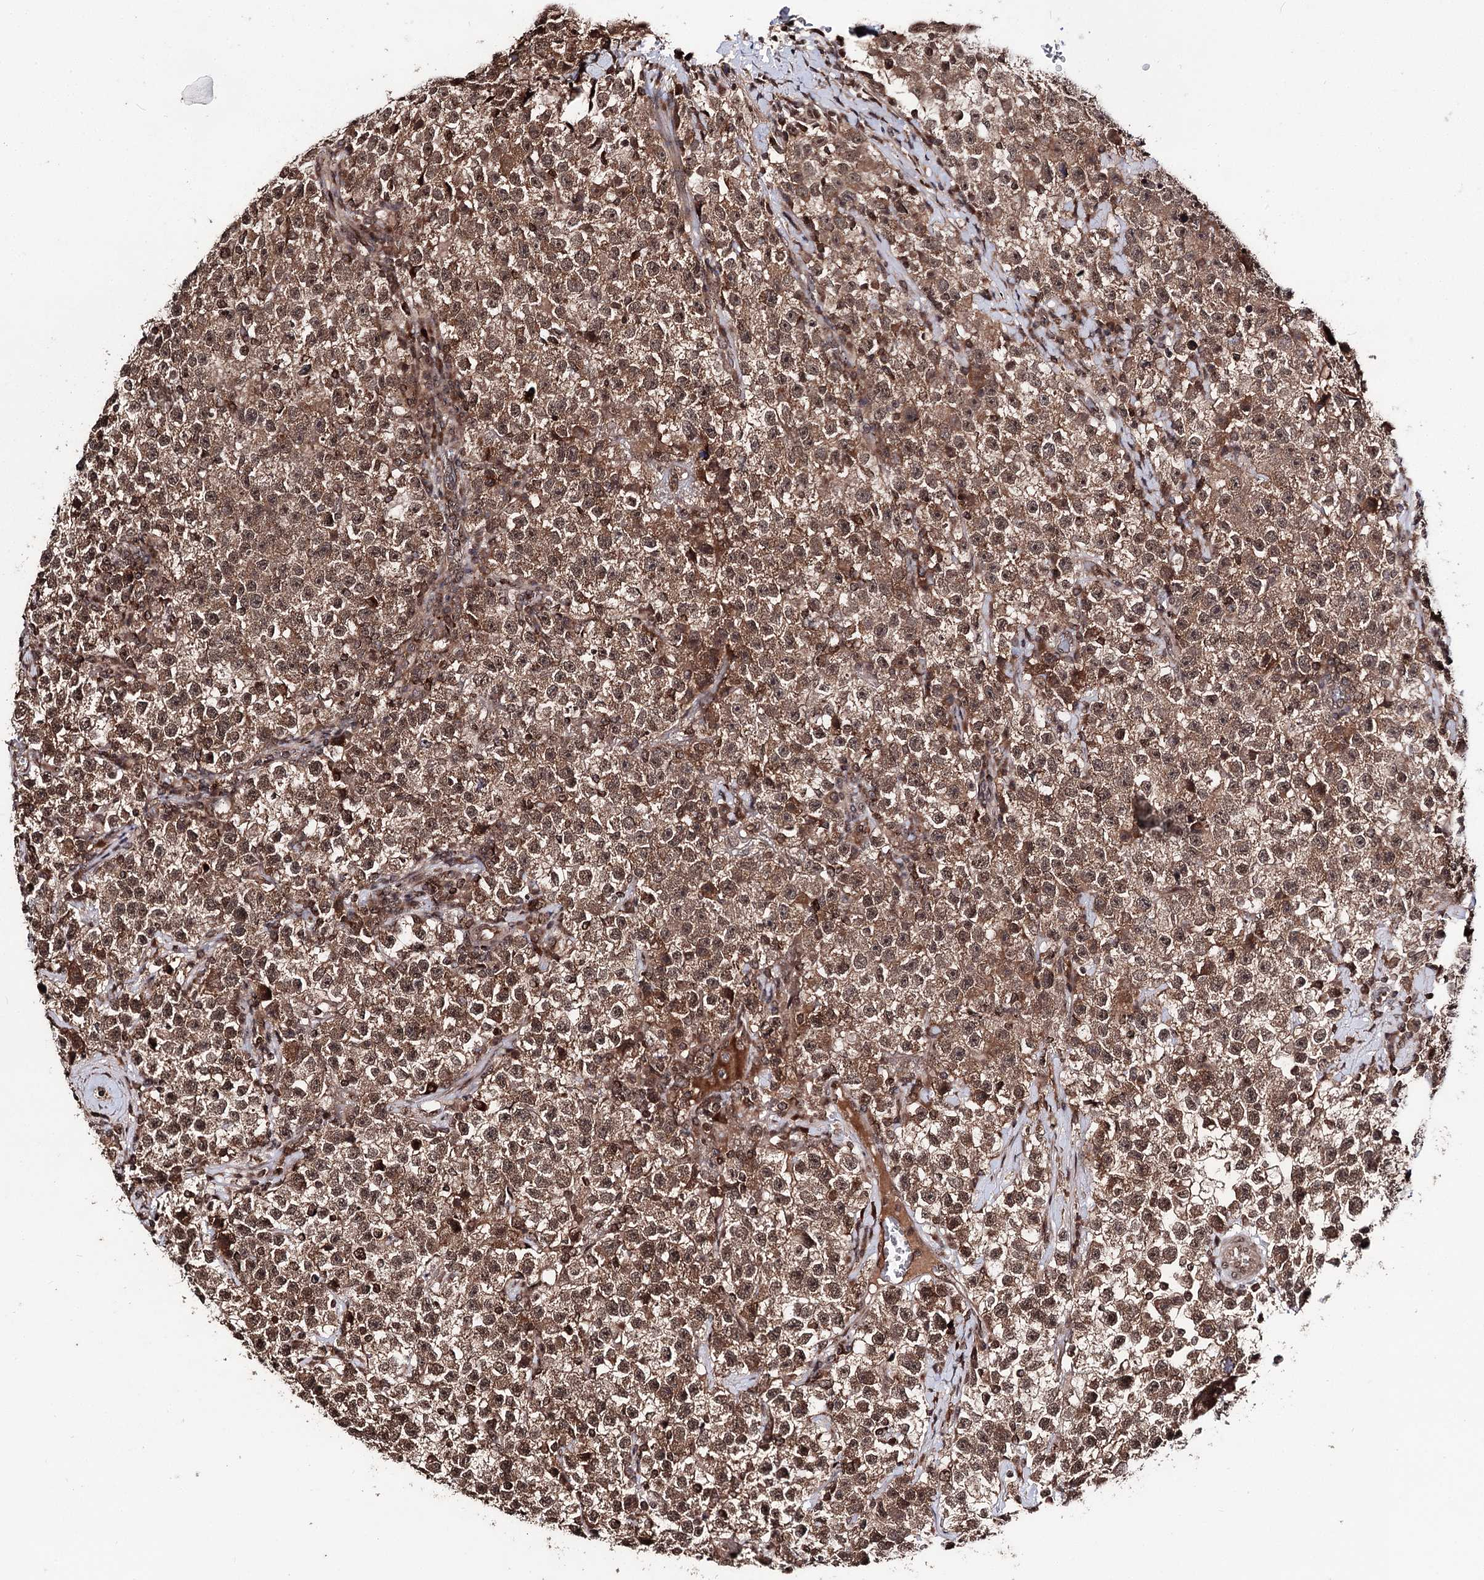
{"staining": {"intensity": "moderate", "quantity": ">75%", "location": "cytoplasmic/membranous,nuclear"}, "tissue": "testis cancer", "cell_type": "Tumor cells", "image_type": "cancer", "snomed": [{"axis": "morphology", "description": "Seminoma, NOS"}, {"axis": "topography", "description": "Testis"}], "caption": "Brown immunohistochemical staining in testis cancer (seminoma) reveals moderate cytoplasmic/membranous and nuclear positivity in about >75% of tumor cells.", "gene": "FAM53B", "patient": {"sex": "male", "age": 22}}